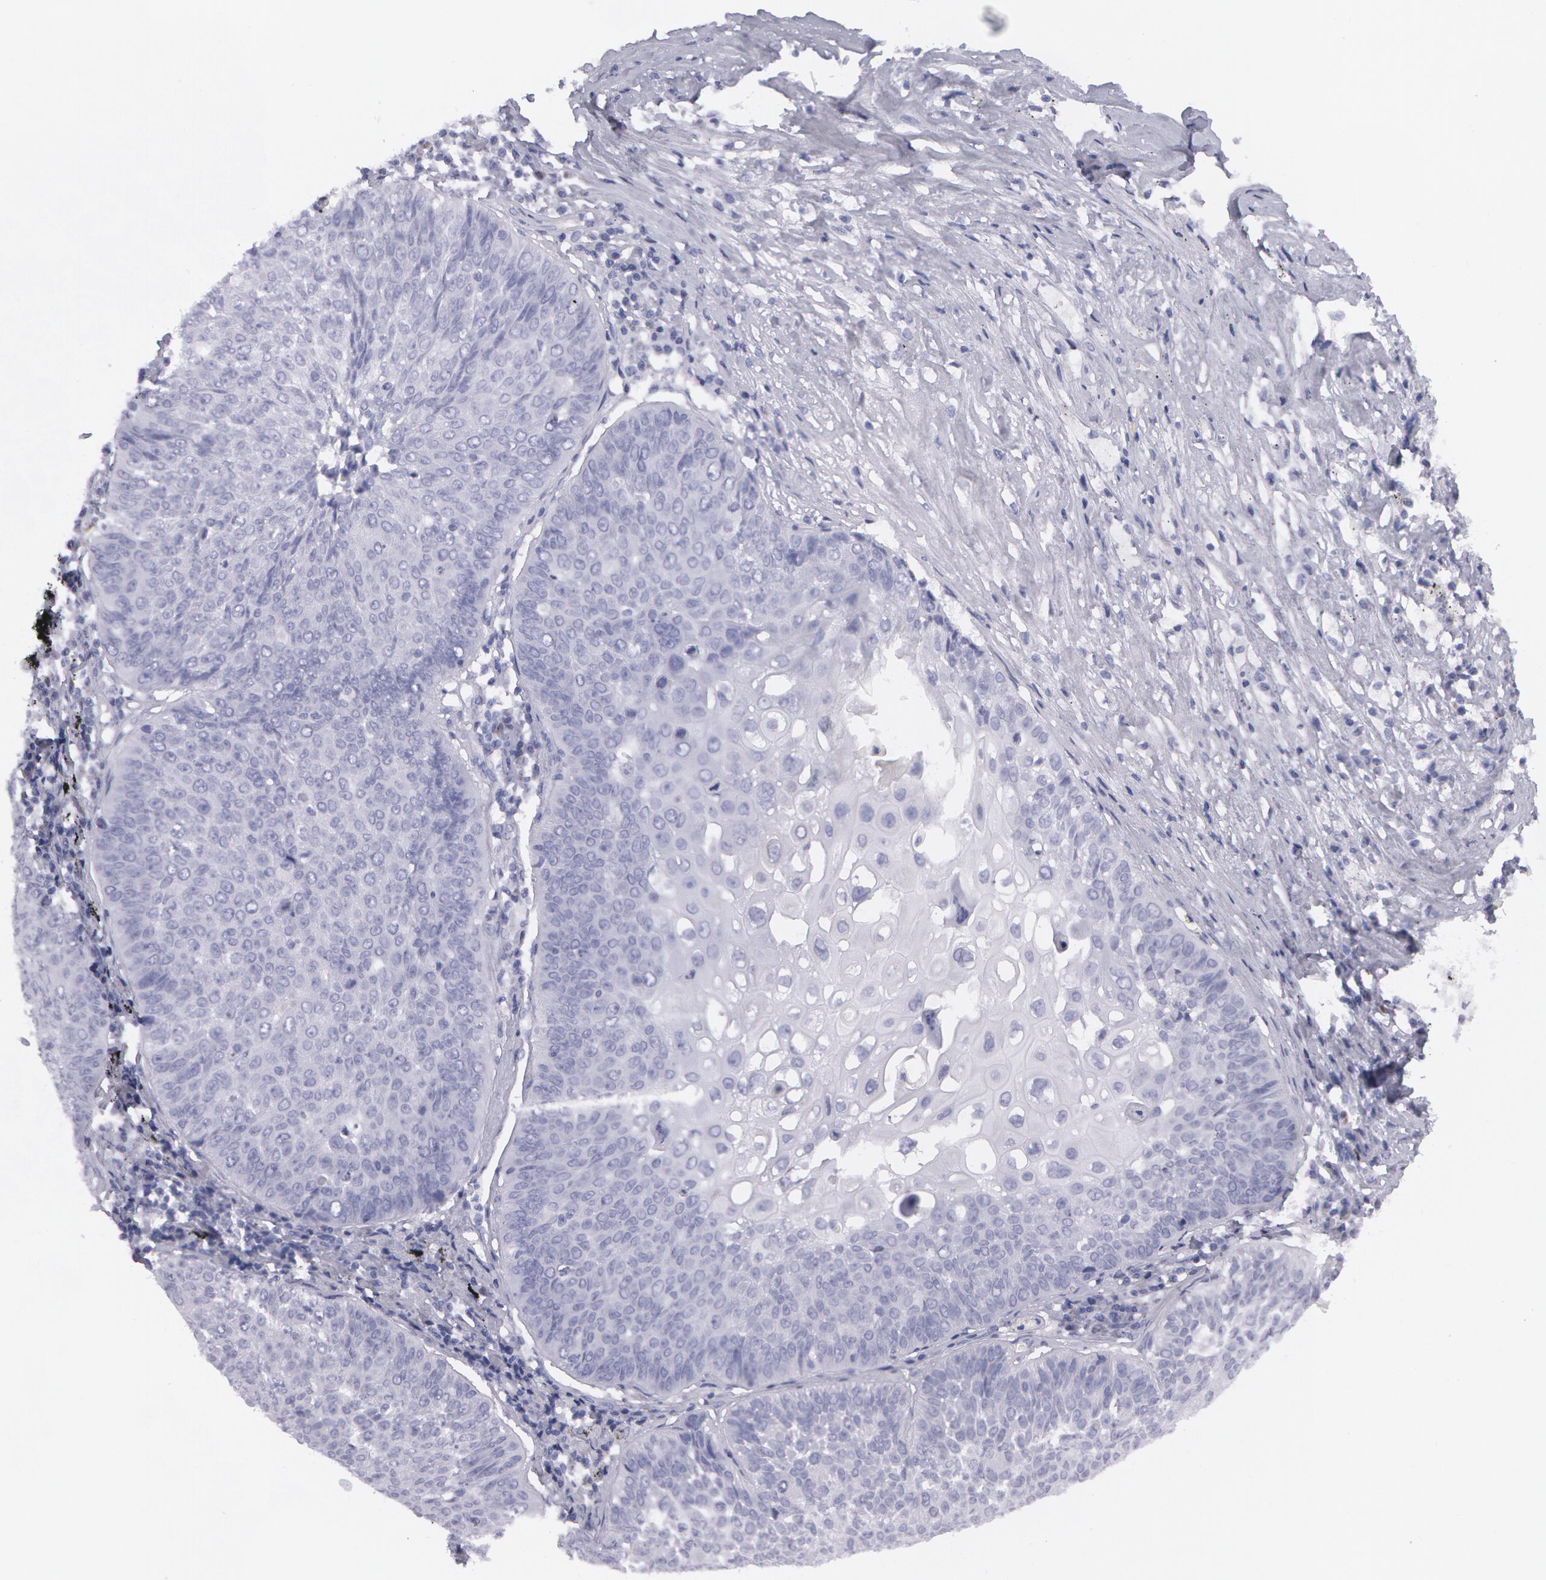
{"staining": {"intensity": "negative", "quantity": "none", "location": "none"}, "tissue": "lung cancer", "cell_type": "Tumor cells", "image_type": "cancer", "snomed": [{"axis": "morphology", "description": "Adenocarcinoma, NOS"}, {"axis": "topography", "description": "Lung"}], "caption": "There is no significant positivity in tumor cells of lung cancer (adenocarcinoma).", "gene": "AMACR", "patient": {"sex": "male", "age": 60}}